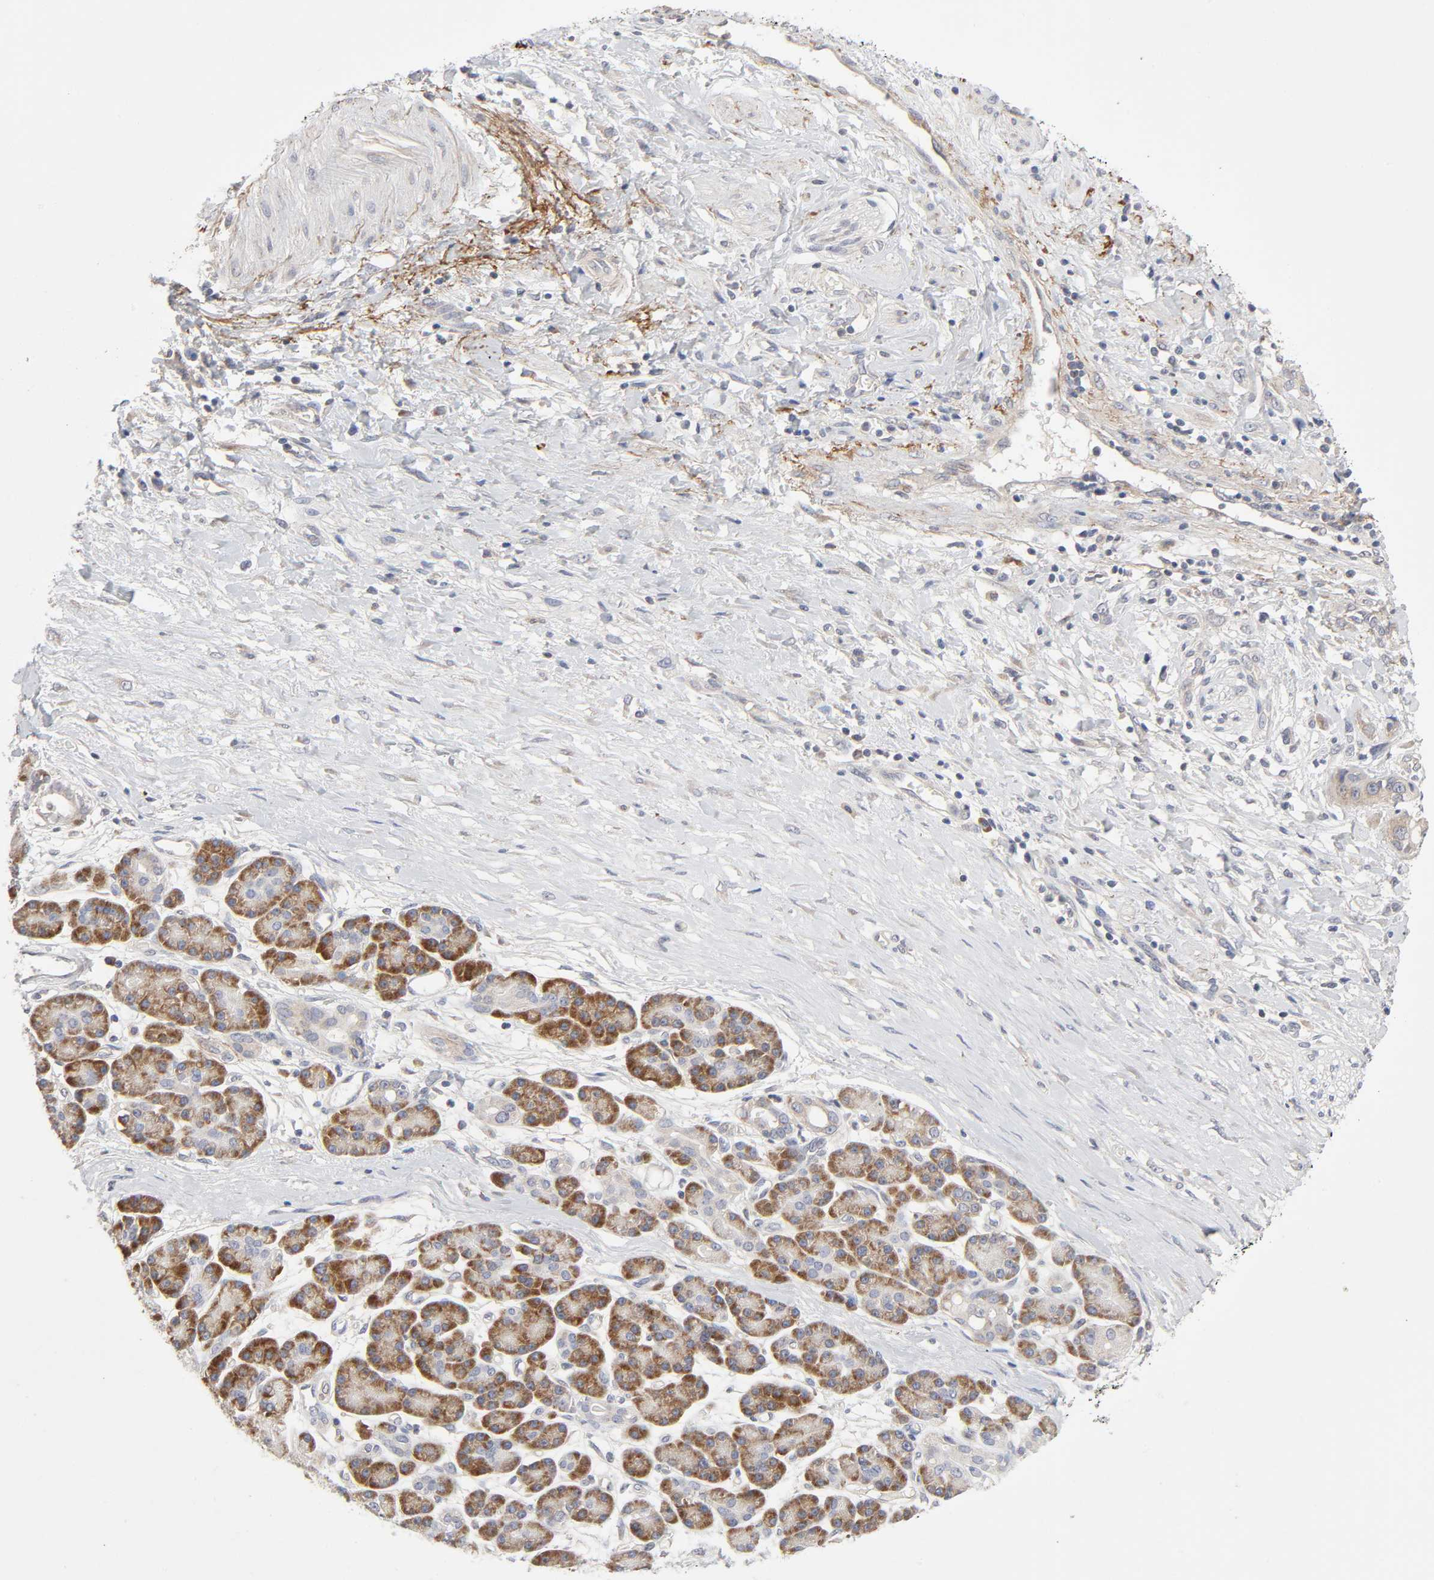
{"staining": {"intensity": "weak", "quantity": ">75%", "location": "cytoplasmic/membranous"}, "tissue": "pancreatic cancer", "cell_type": "Tumor cells", "image_type": "cancer", "snomed": [{"axis": "morphology", "description": "Adenocarcinoma, NOS"}, {"axis": "topography", "description": "Pancreas"}], "caption": "A brown stain highlights weak cytoplasmic/membranous staining of a protein in human pancreatic cancer (adenocarcinoma) tumor cells. The protein of interest is stained brown, and the nuclei are stained in blue (DAB IHC with brightfield microscopy, high magnification).", "gene": "IL4R", "patient": {"sex": "female", "age": 60}}